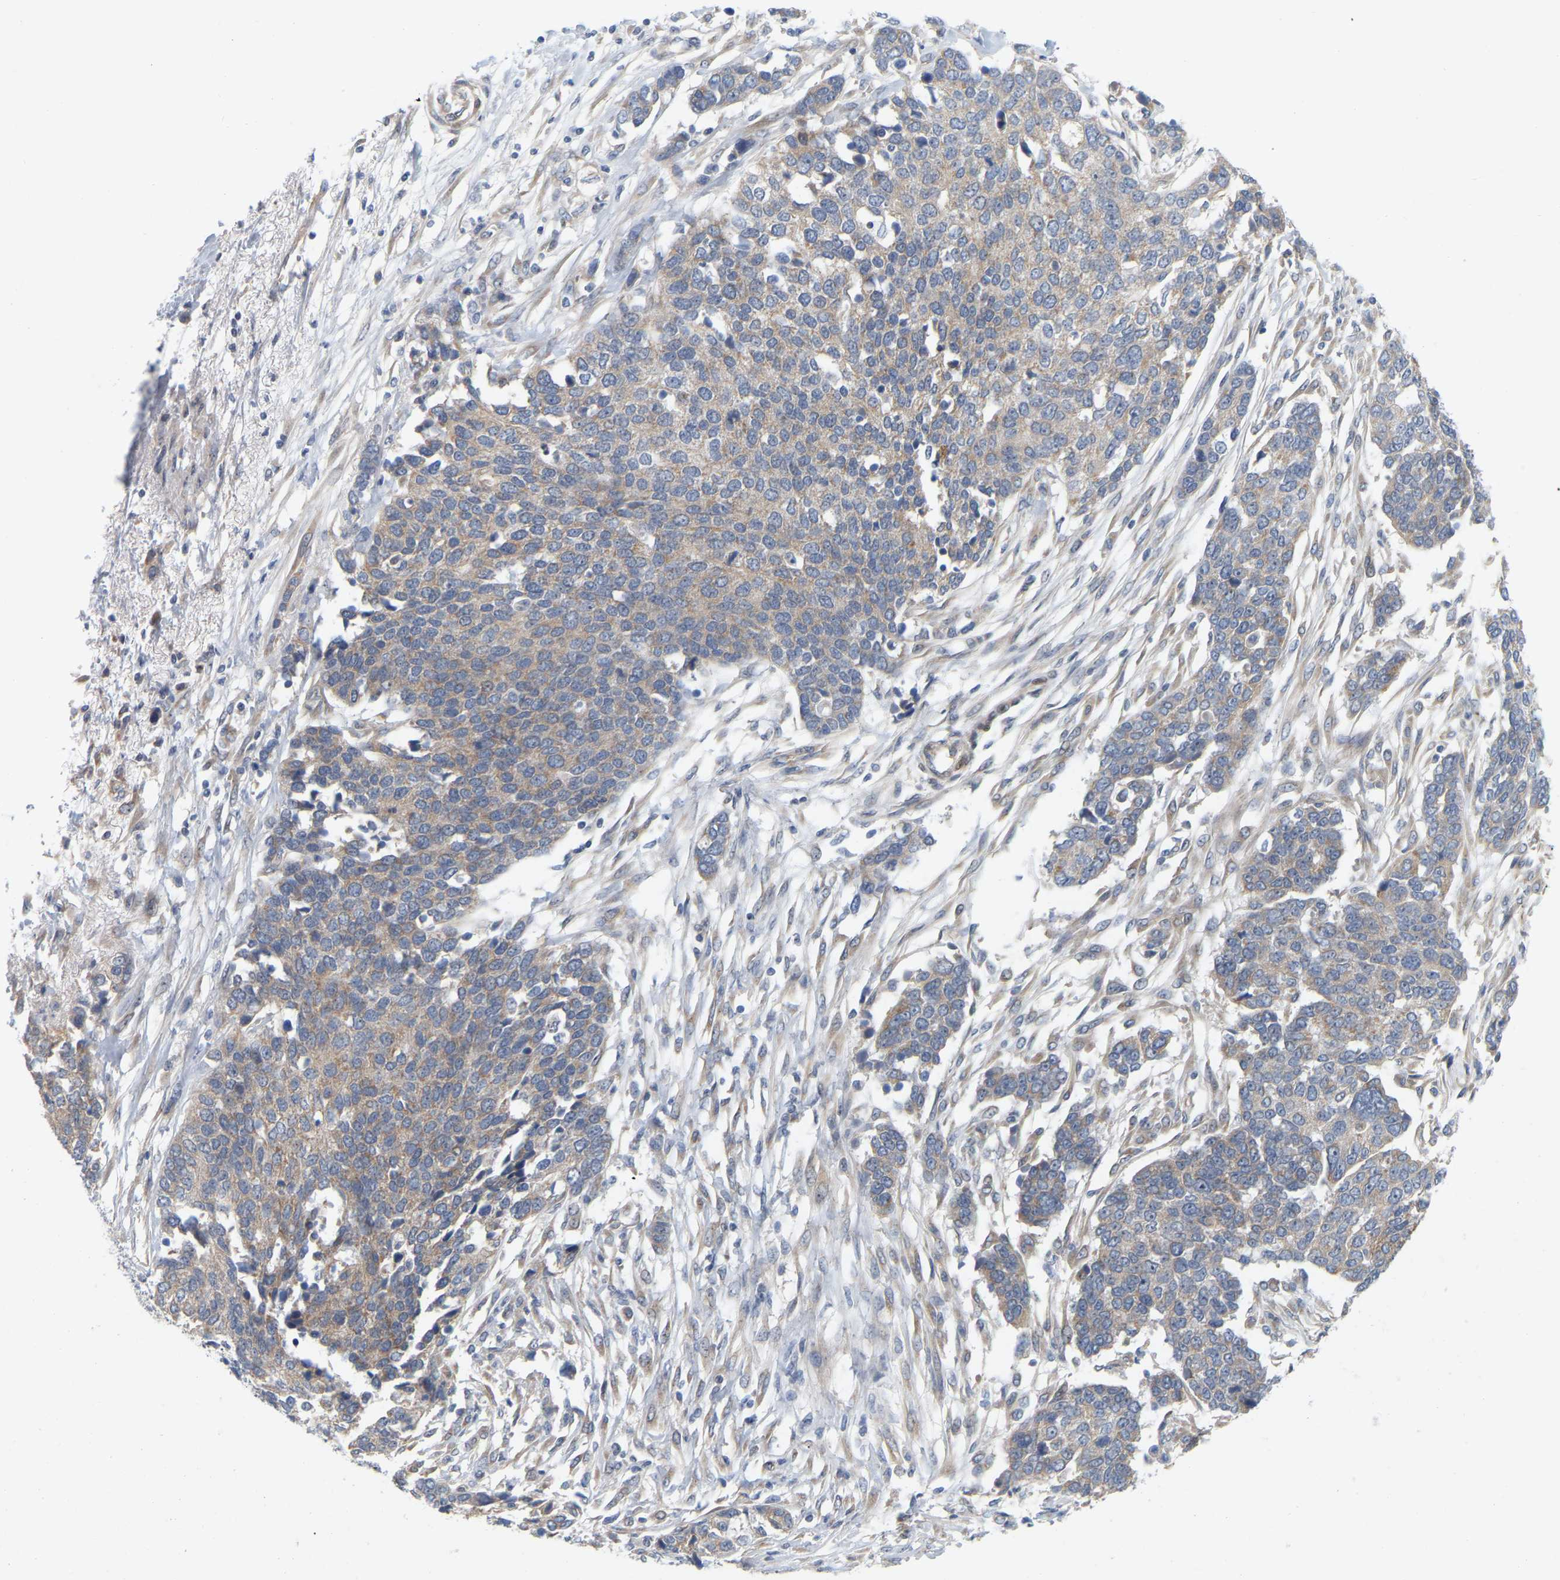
{"staining": {"intensity": "weak", "quantity": ">75%", "location": "cytoplasmic/membranous"}, "tissue": "ovarian cancer", "cell_type": "Tumor cells", "image_type": "cancer", "snomed": [{"axis": "morphology", "description": "Cystadenocarcinoma, serous, NOS"}, {"axis": "topography", "description": "Ovary"}], "caption": "This image shows IHC staining of ovarian cancer, with low weak cytoplasmic/membranous expression in about >75% of tumor cells.", "gene": "MINDY4", "patient": {"sex": "female", "age": 44}}